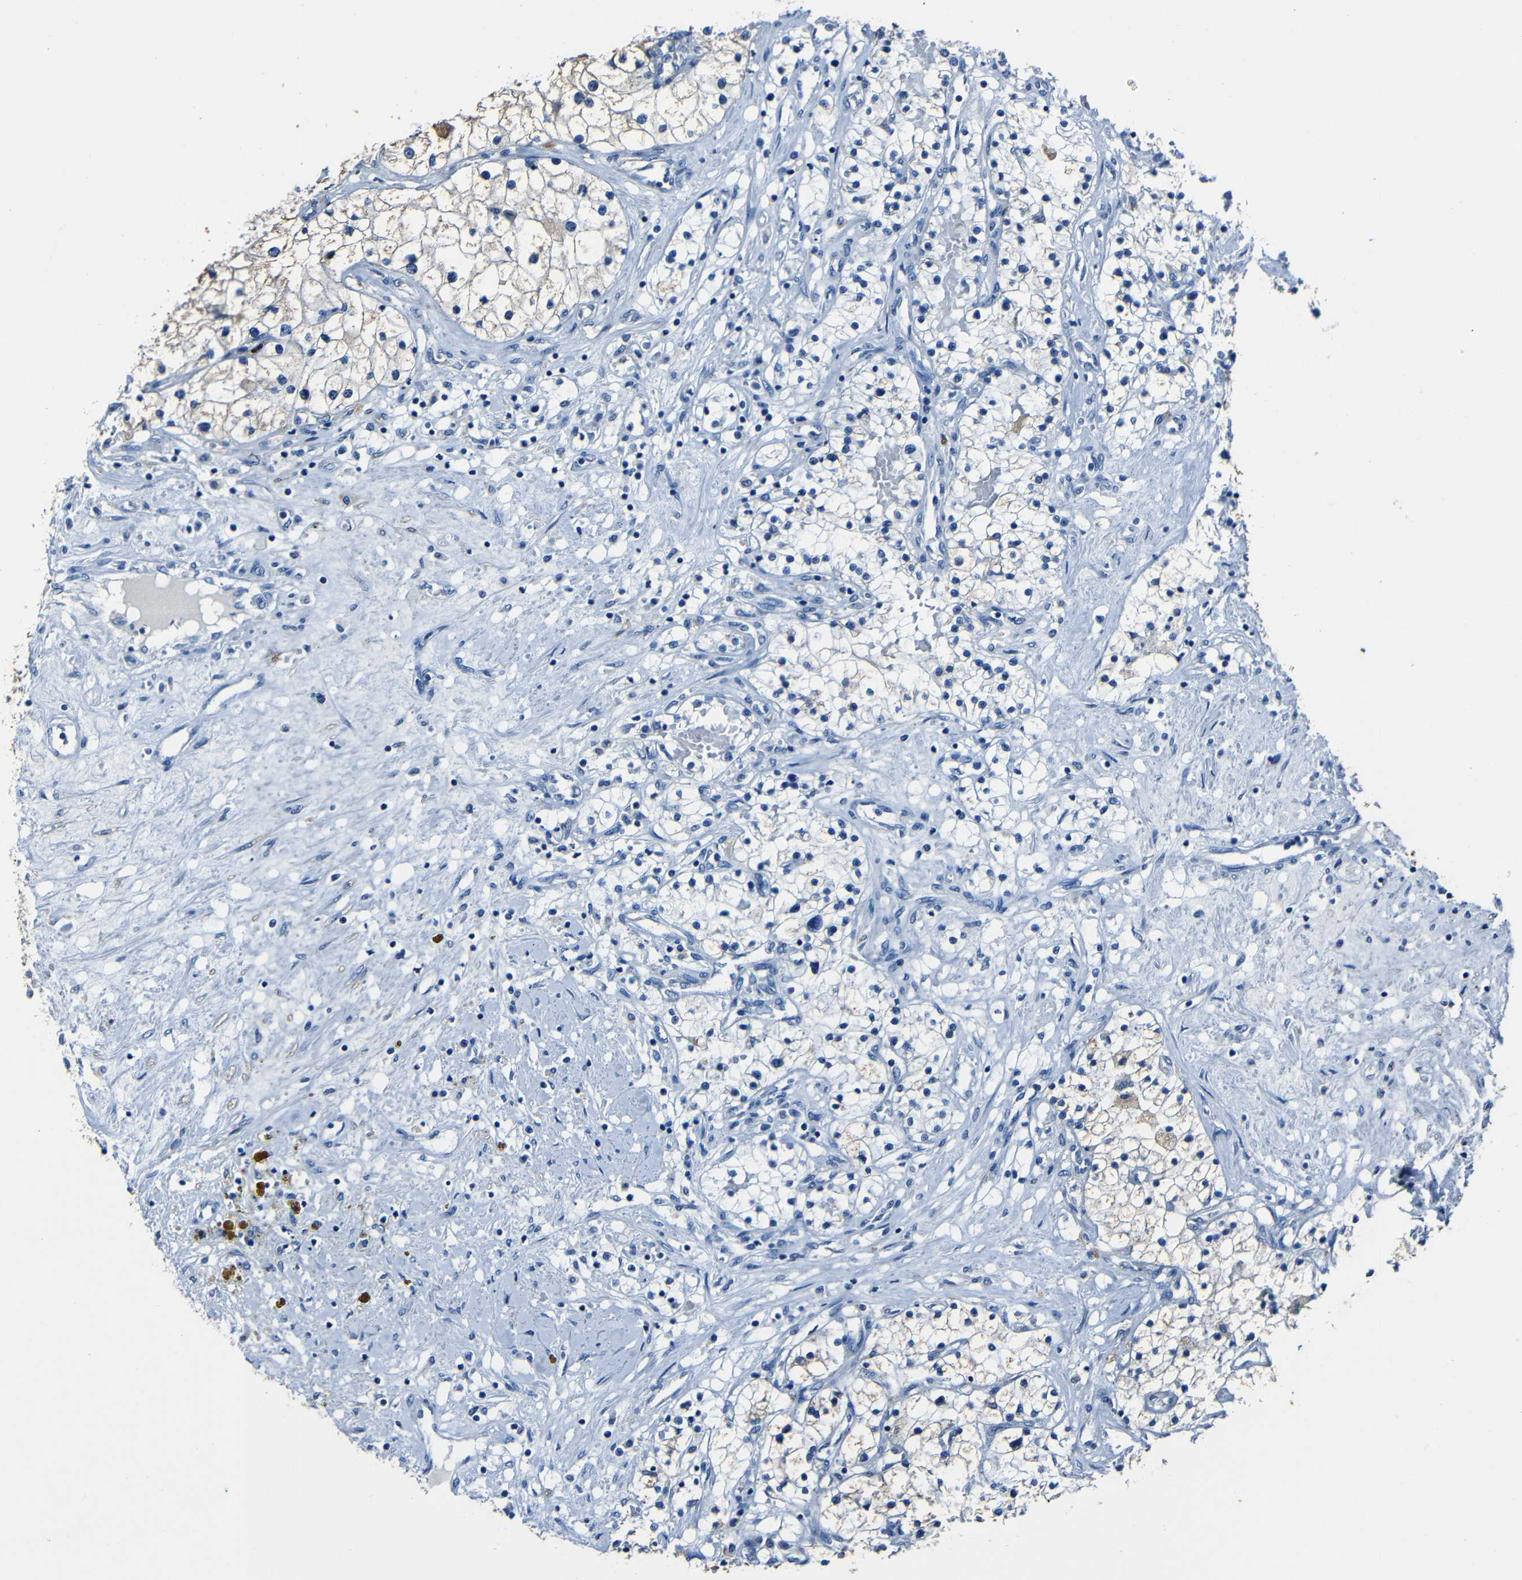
{"staining": {"intensity": "weak", "quantity": "<25%", "location": "cytoplasmic/membranous"}, "tissue": "renal cancer", "cell_type": "Tumor cells", "image_type": "cancer", "snomed": [{"axis": "morphology", "description": "Adenocarcinoma, NOS"}, {"axis": "topography", "description": "Kidney"}], "caption": "This image is of renal cancer stained with immunohistochemistry to label a protein in brown with the nuclei are counter-stained blue. There is no expression in tumor cells. Brightfield microscopy of immunohistochemistry (IHC) stained with DAB (3,3'-diaminobenzidine) (brown) and hematoxylin (blue), captured at high magnification.", "gene": "CLDN11", "patient": {"sex": "male", "age": 68}}